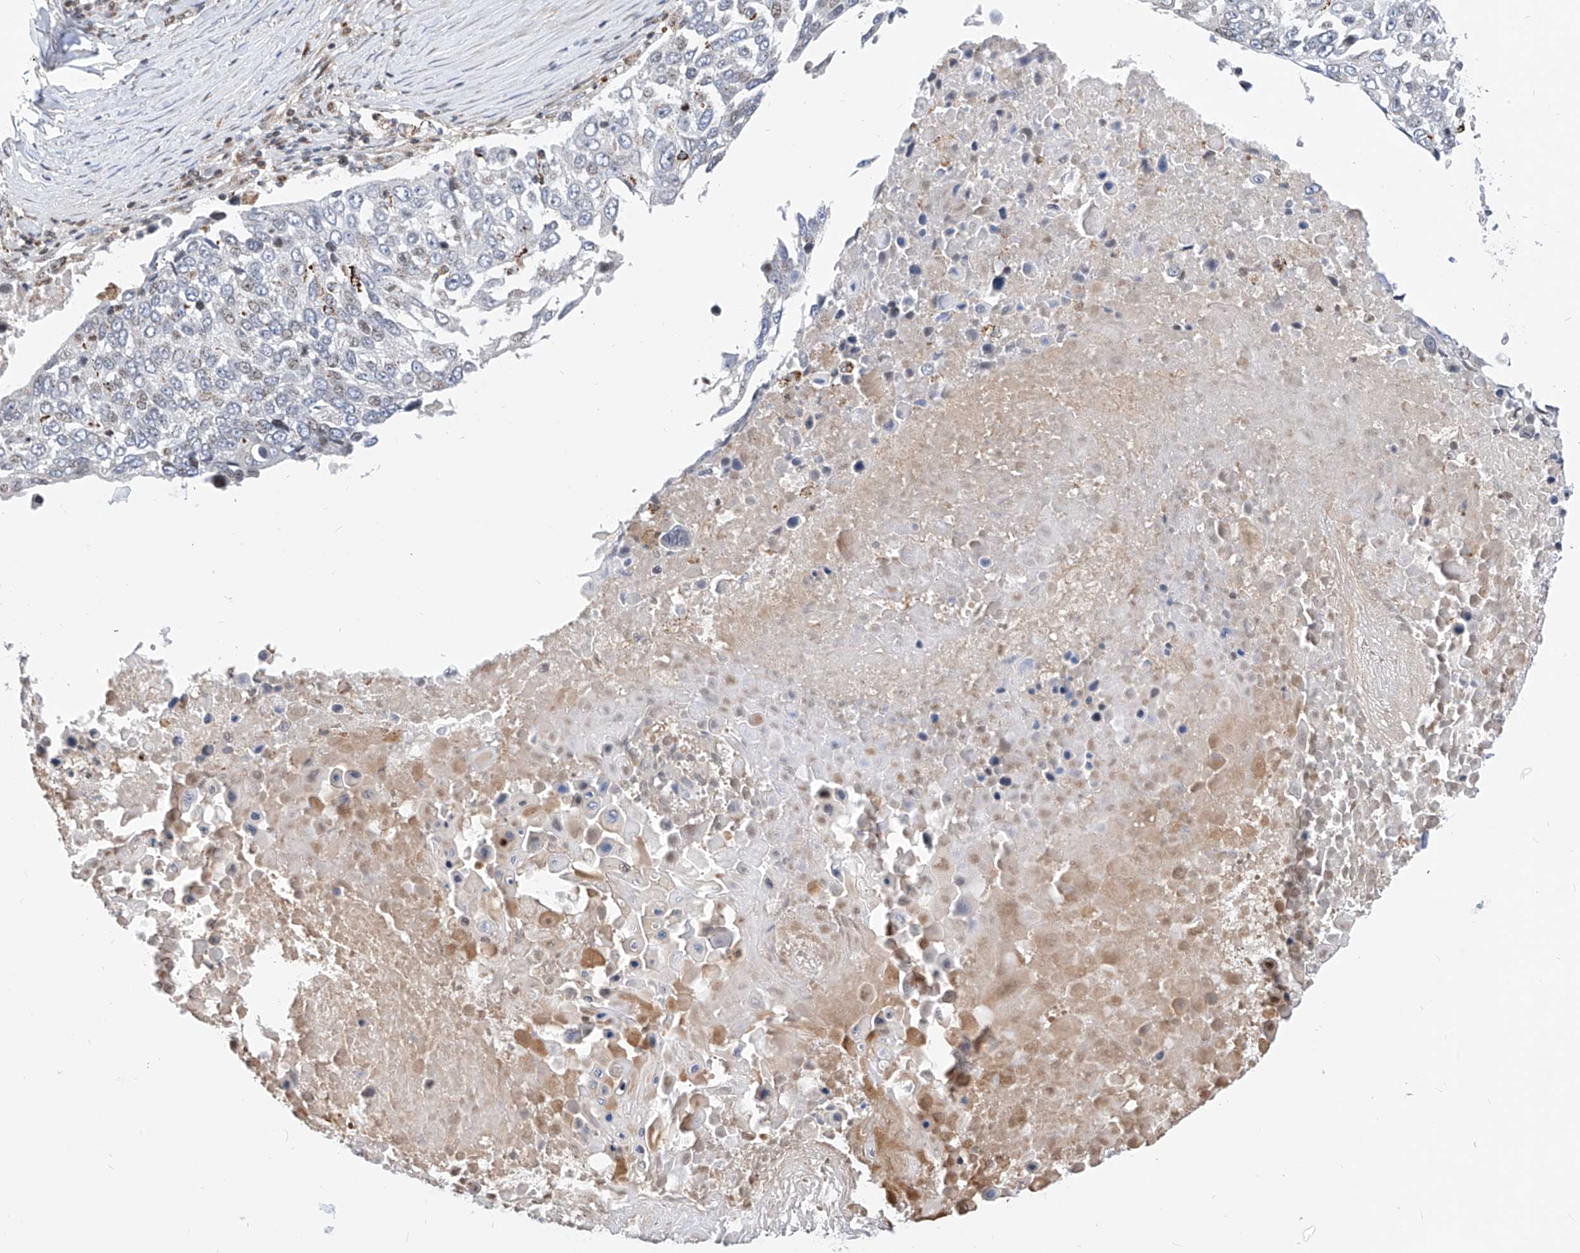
{"staining": {"intensity": "negative", "quantity": "none", "location": "none"}, "tissue": "lung cancer", "cell_type": "Tumor cells", "image_type": "cancer", "snomed": [{"axis": "morphology", "description": "Squamous cell carcinoma, NOS"}, {"axis": "topography", "description": "Lung"}], "caption": "A photomicrograph of human squamous cell carcinoma (lung) is negative for staining in tumor cells.", "gene": "TTLL8", "patient": {"sex": "male", "age": 66}}